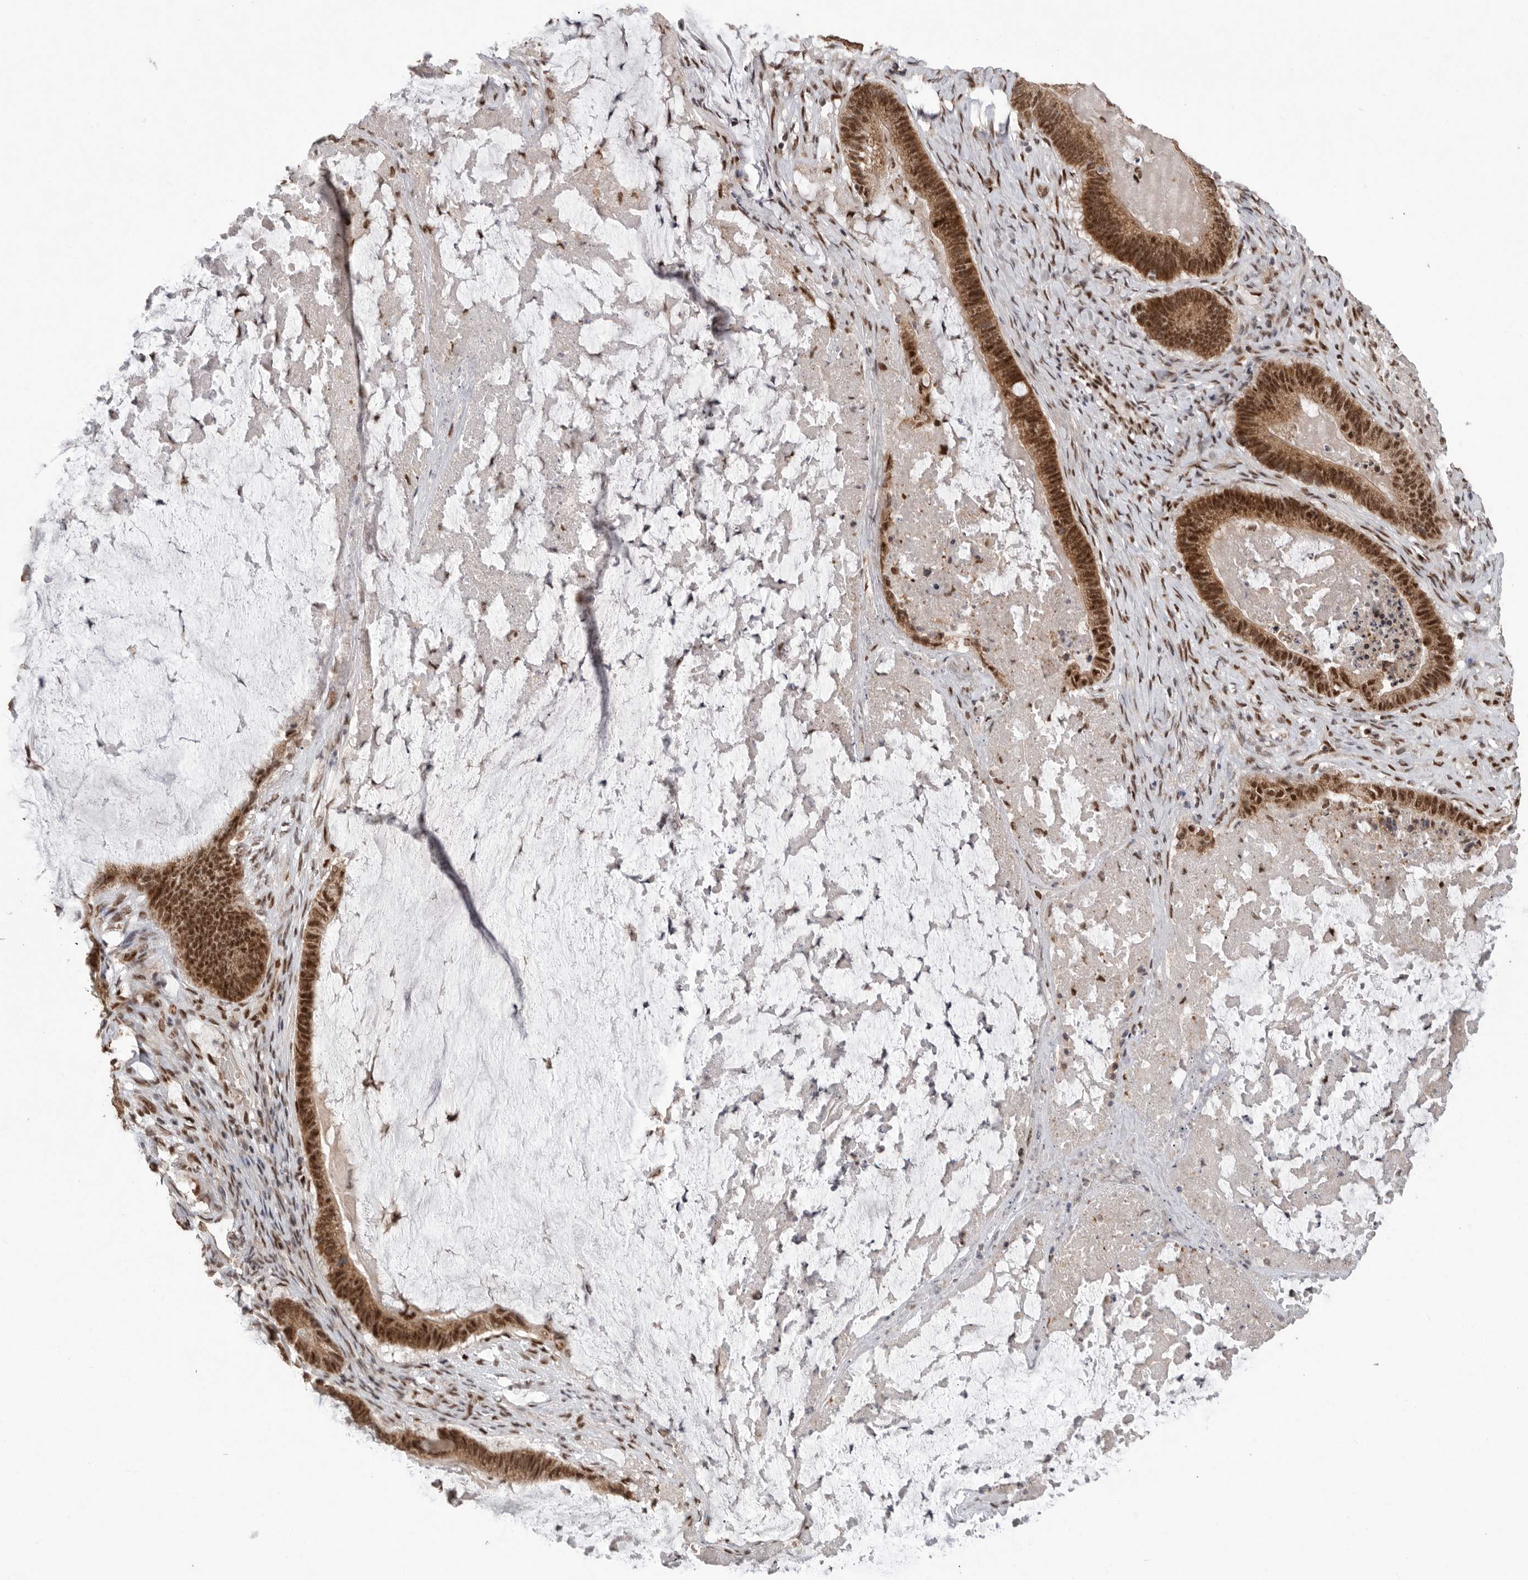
{"staining": {"intensity": "strong", "quantity": ">75%", "location": "cytoplasmic/membranous,nuclear"}, "tissue": "ovarian cancer", "cell_type": "Tumor cells", "image_type": "cancer", "snomed": [{"axis": "morphology", "description": "Cystadenocarcinoma, mucinous, NOS"}, {"axis": "topography", "description": "Ovary"}], "caption": "A histopathology image of ovarian cancer stained for a protein shows strong cytoplasmic/membranous and nuclear brown staining in tumor cells. The staining was performed using DAB, with brown indicating positive protein expression. Nuclei are stained blue with hematoxylin.", "gene": "PPP1R10", "patient": {"sex": "female", "age": 61}}